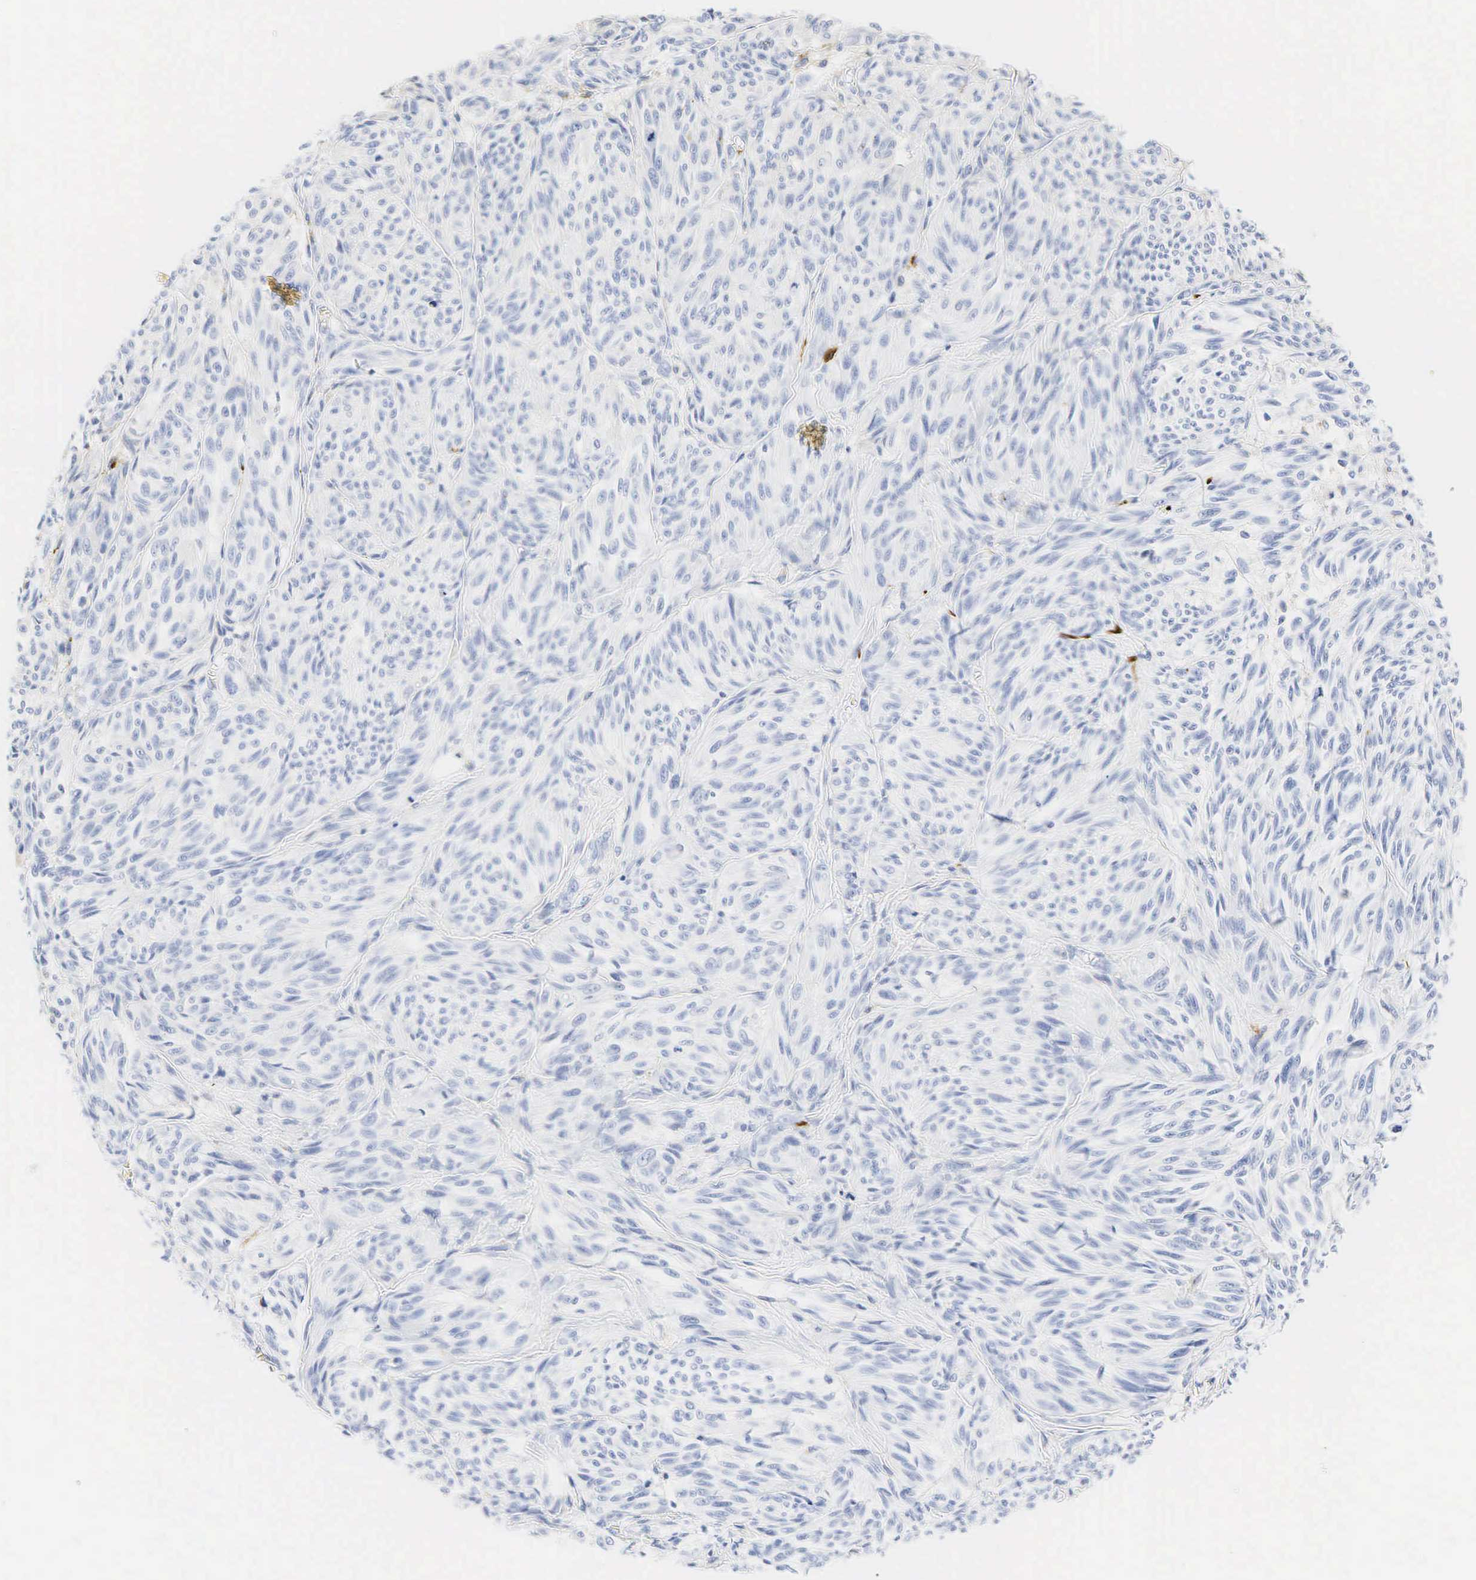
{"staining": {"intensity": "negative", "quantity": "none", "location": "none"}, "tissue": "melanoma", "cell_type": "Tumor cells", "image_type": "cancer", "snomed": [{"axis": "morphology", "description": "Malignant melanoma, NOS"}, {"axis": "topography", "description": "Skin"}], "caption": "This is an immunohistochemistry histopathology image of human malignant melanoma. There is no positivity in tumor cells.", "gene": "LYZ", "patient": {"sex": "male", "age": 54}}